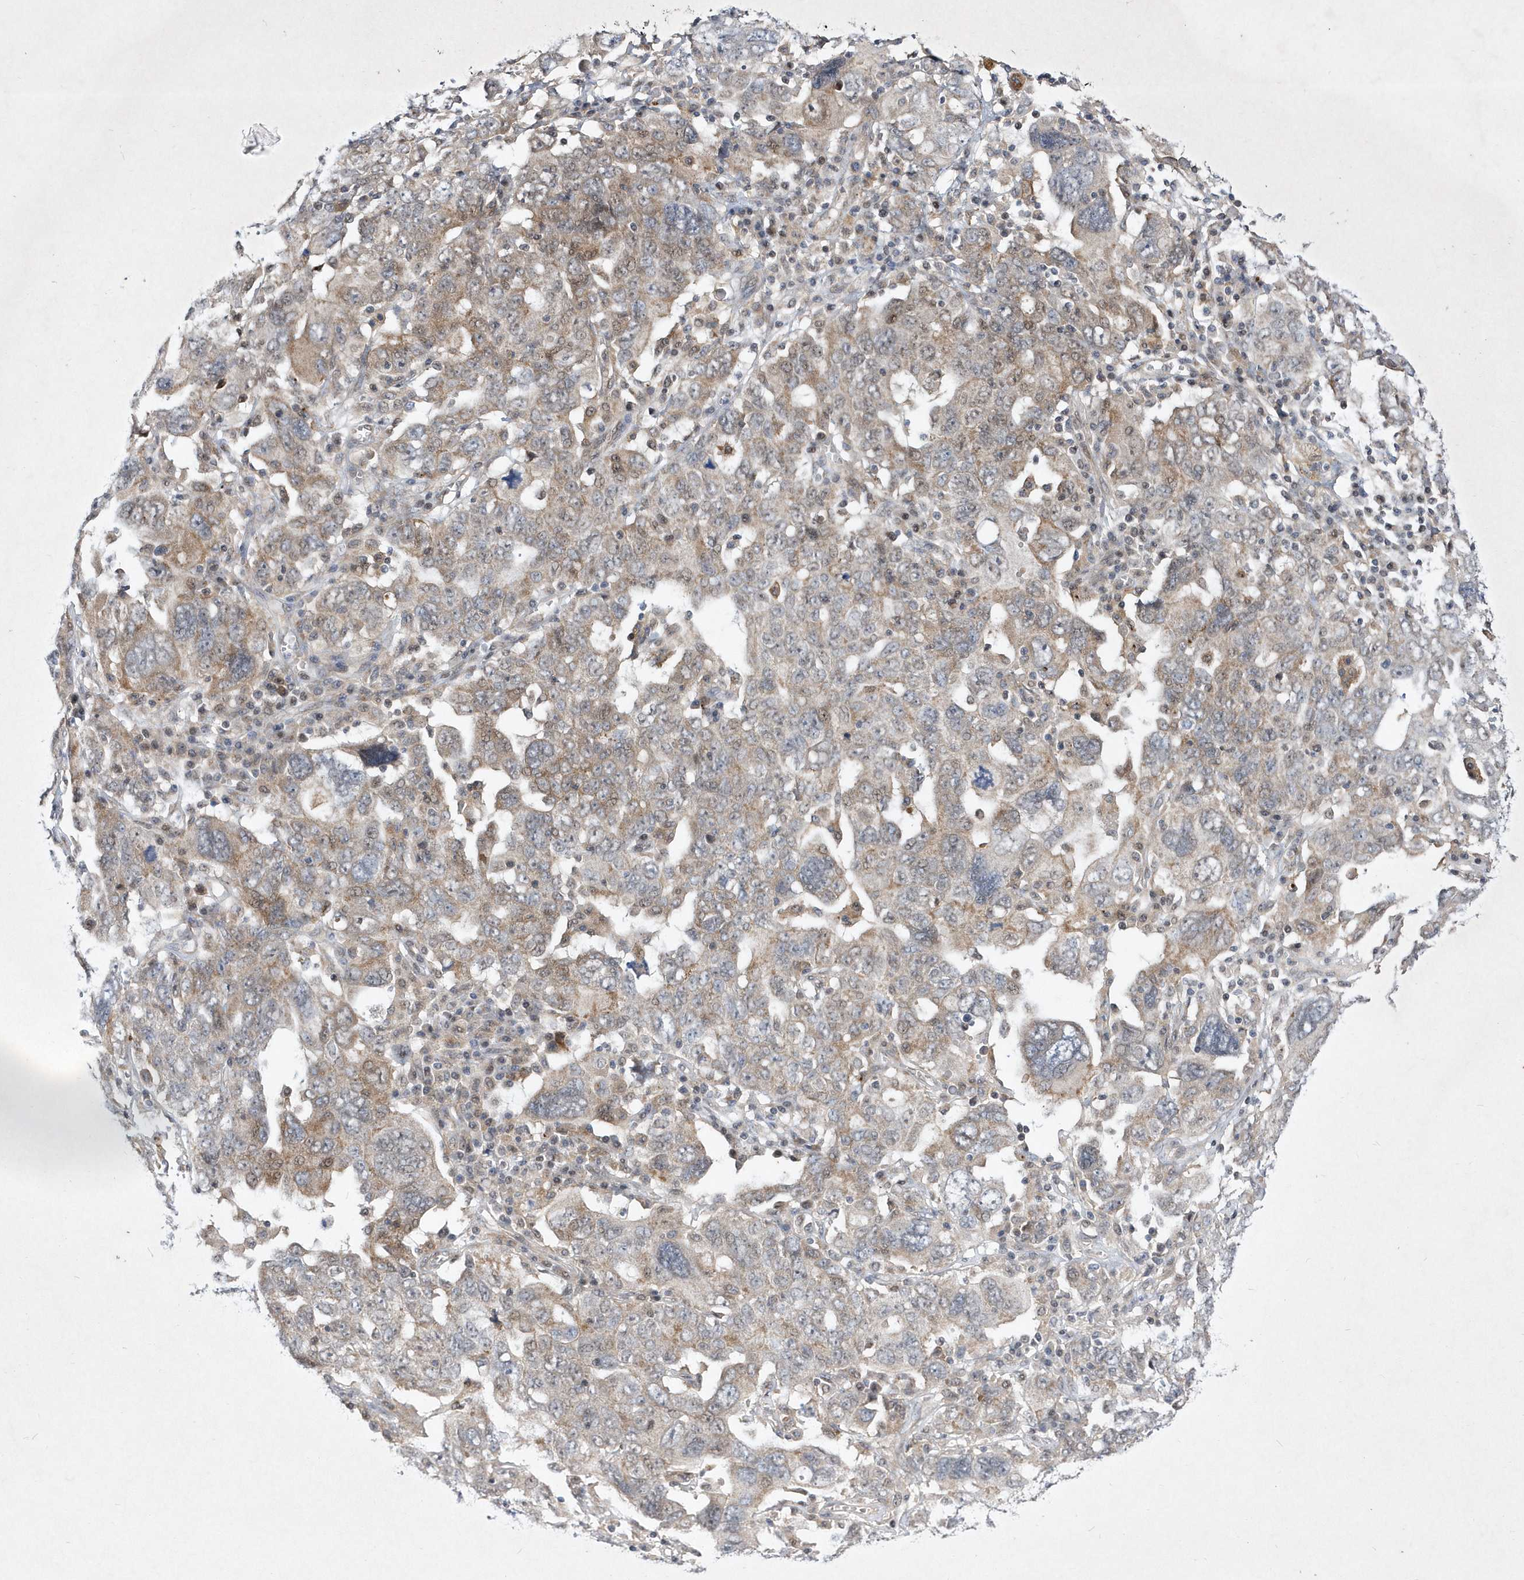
{"staining": {"intensity": "weak", "quantity": "25%-75%", "location": "cytoplasmic/membranous,nuclear"}, "tissue": "ovarian cancer", "cell_type": "Tumor cells", "image_type": "cancer", "snomed": [{"axis": "morphology", "description": "Carcinoma, endometroid"}, {"axis": "topography", "description": "Ovary"}], "caption": "Tumor cells exhibit low levels of weak cytoplasmic/membranous and nuclear expression in about 25%-75% of cells in human ovarian cancer.", "gene": "LONRF2", "patient": {"sex": "female", "age": 62}}